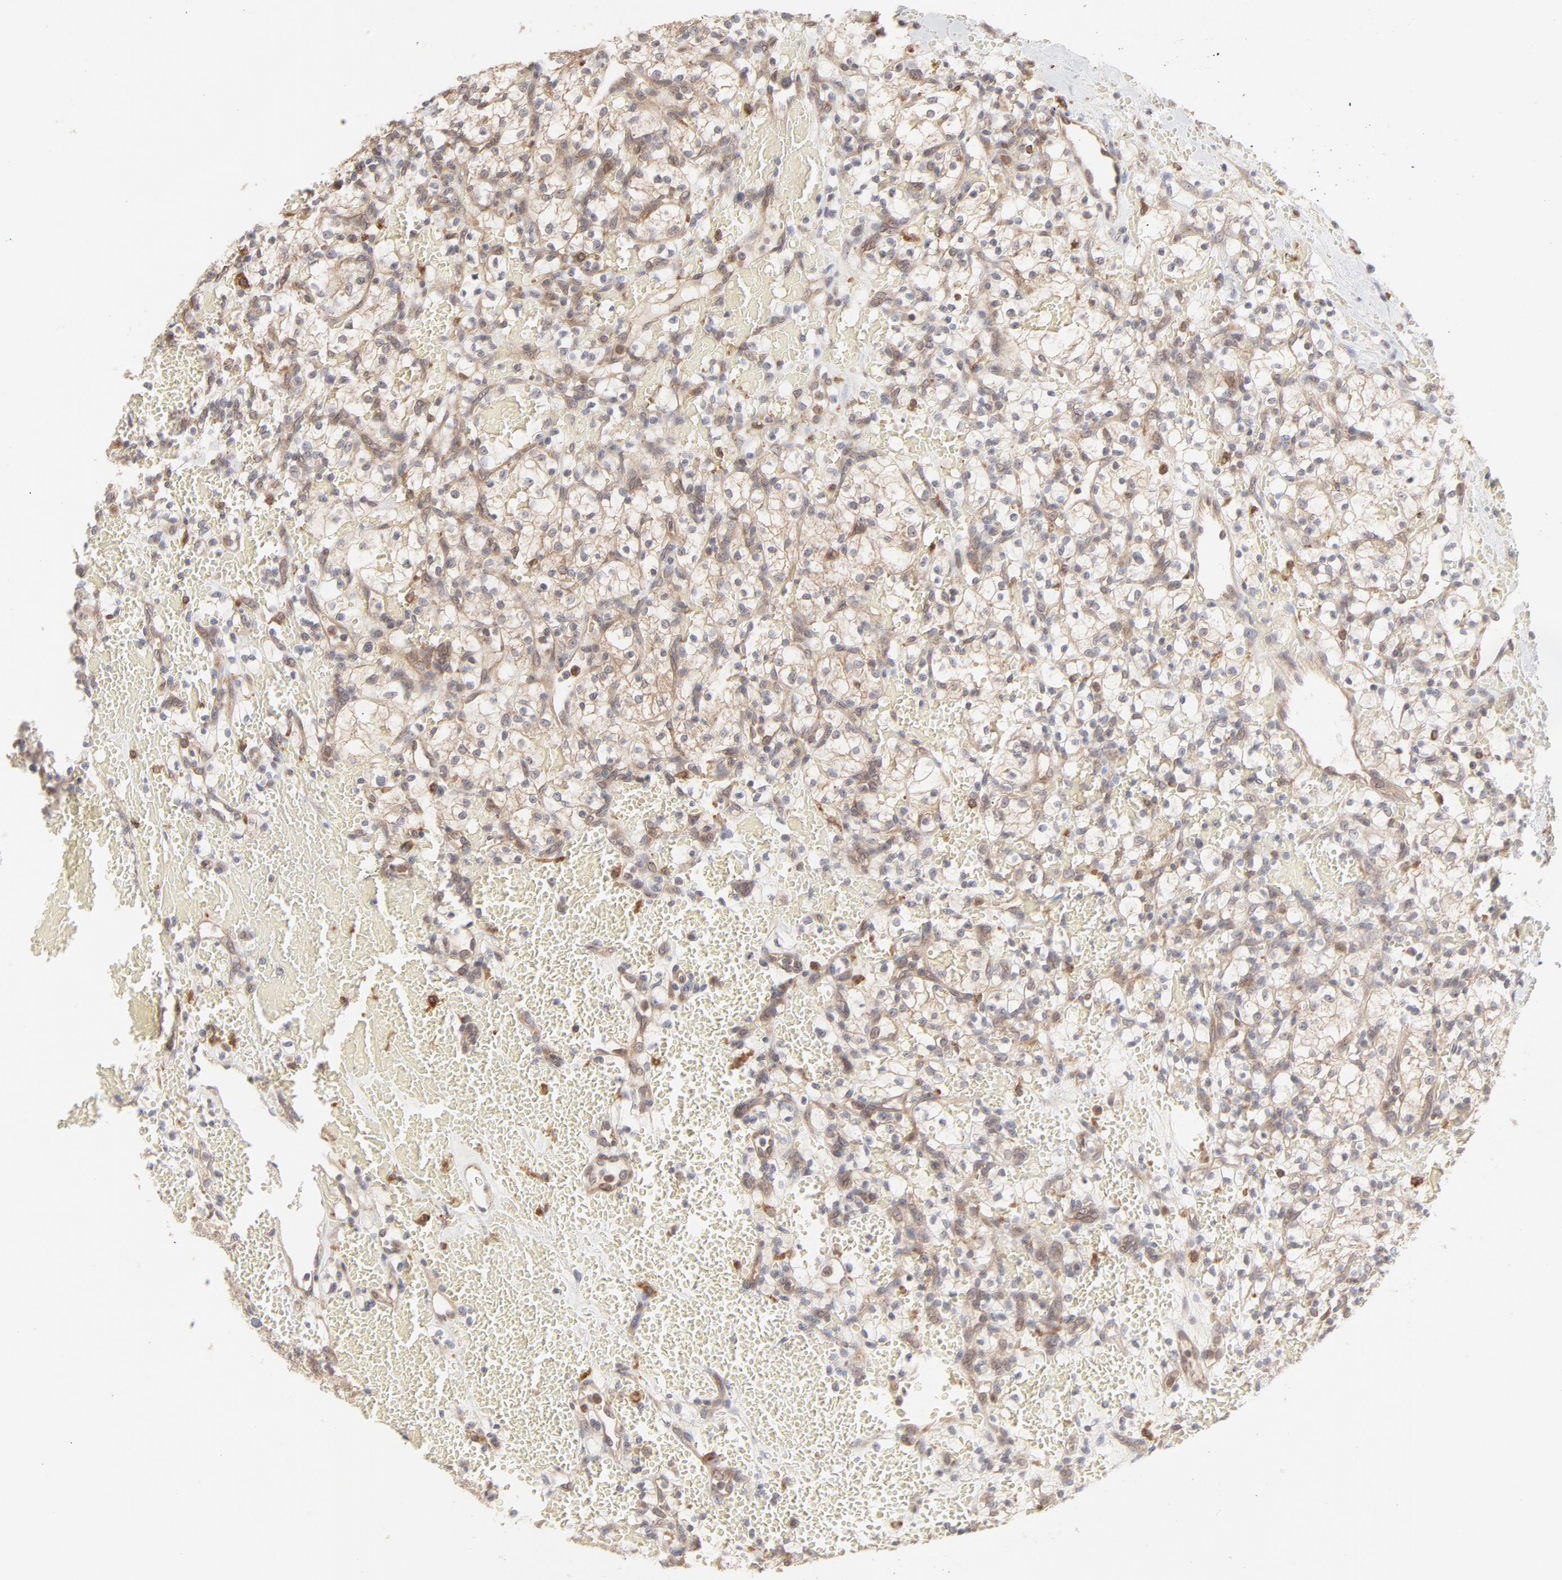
{"staining": {"intensity": "weak", "quantity": "25%-75%", "location": "cytoplasmic/membranous"}, "tissue": "renal cancer", "cell_type": "Tumor cells", "image_type": "cancer", "snomed": [{"axis": "morphology", "description": "Adenocarcinoma, NOS"}, {"axis": "topography", "description": "Kidney"}], "caption": "A high-resolution histopathology image shows IHC staining of adenocarcinoma (renal), which displays weak cytoplasmic/membranous staining in about 25%-75% of tumor cells. (DAB (3,3'-diaminobenzidine) = brown stain, brightfield microscopy at high magnification).", "gene": "RAB5C", "patient": {"sex": "female", "age": 60}}